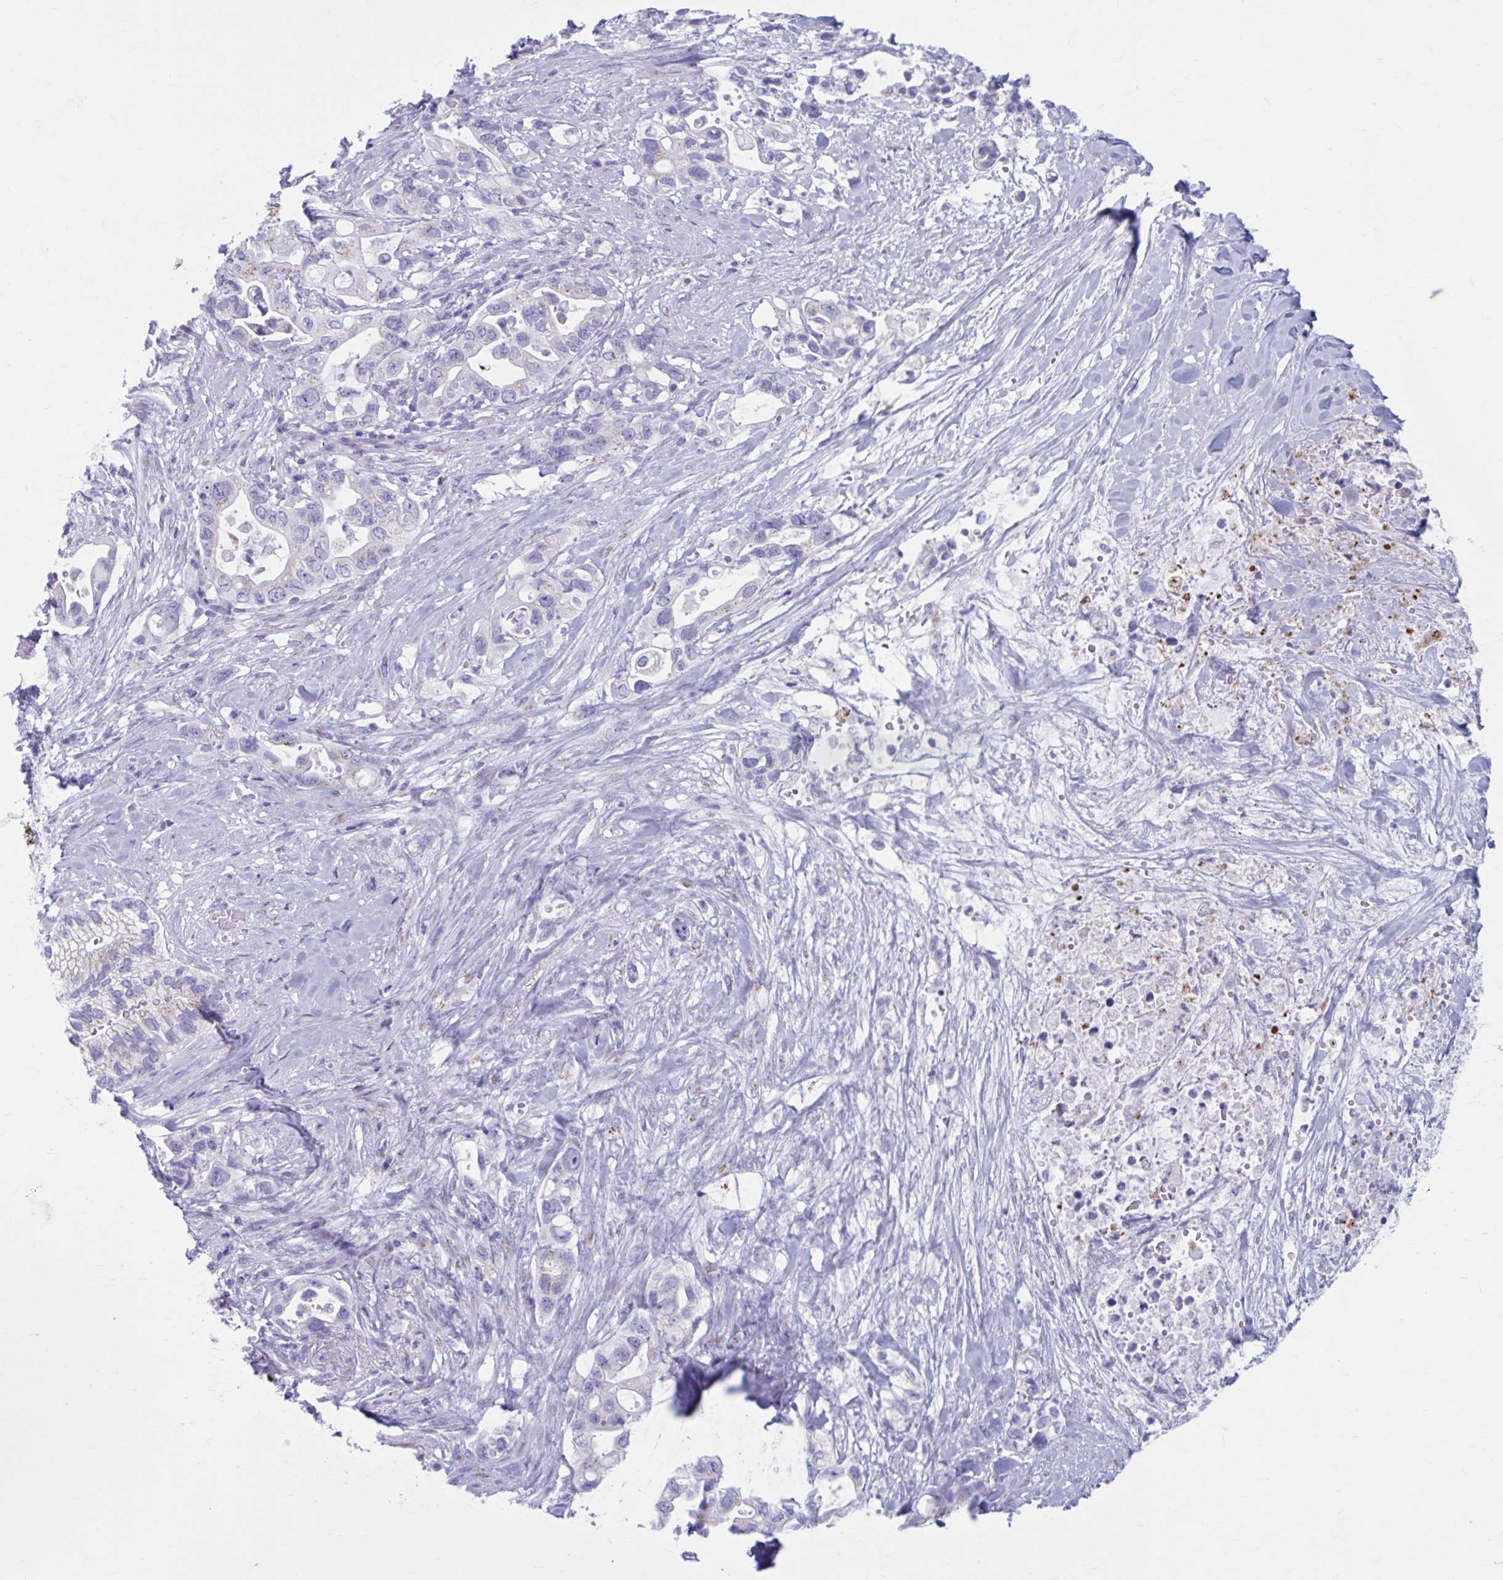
{"staining": {"intensity": "negative", "quantity": "none", "location": "none"}, "tissue": "pancreatic cancer", "cell_type": "Tumor cells", "image_type": "cancer", "snomed": [{"axis": "morphology", "description": "Adenocarcinoma, NOS"}, {"axis": "topography", "description": "Pancreas"}], "caption": "This is an immunohistochemistry (IHC) image of pancreatic adenocarcinoma. There is no positivity in tumor cells.", "gene": "KCNE2", "patient": {"sex": "female", "age": 72}}